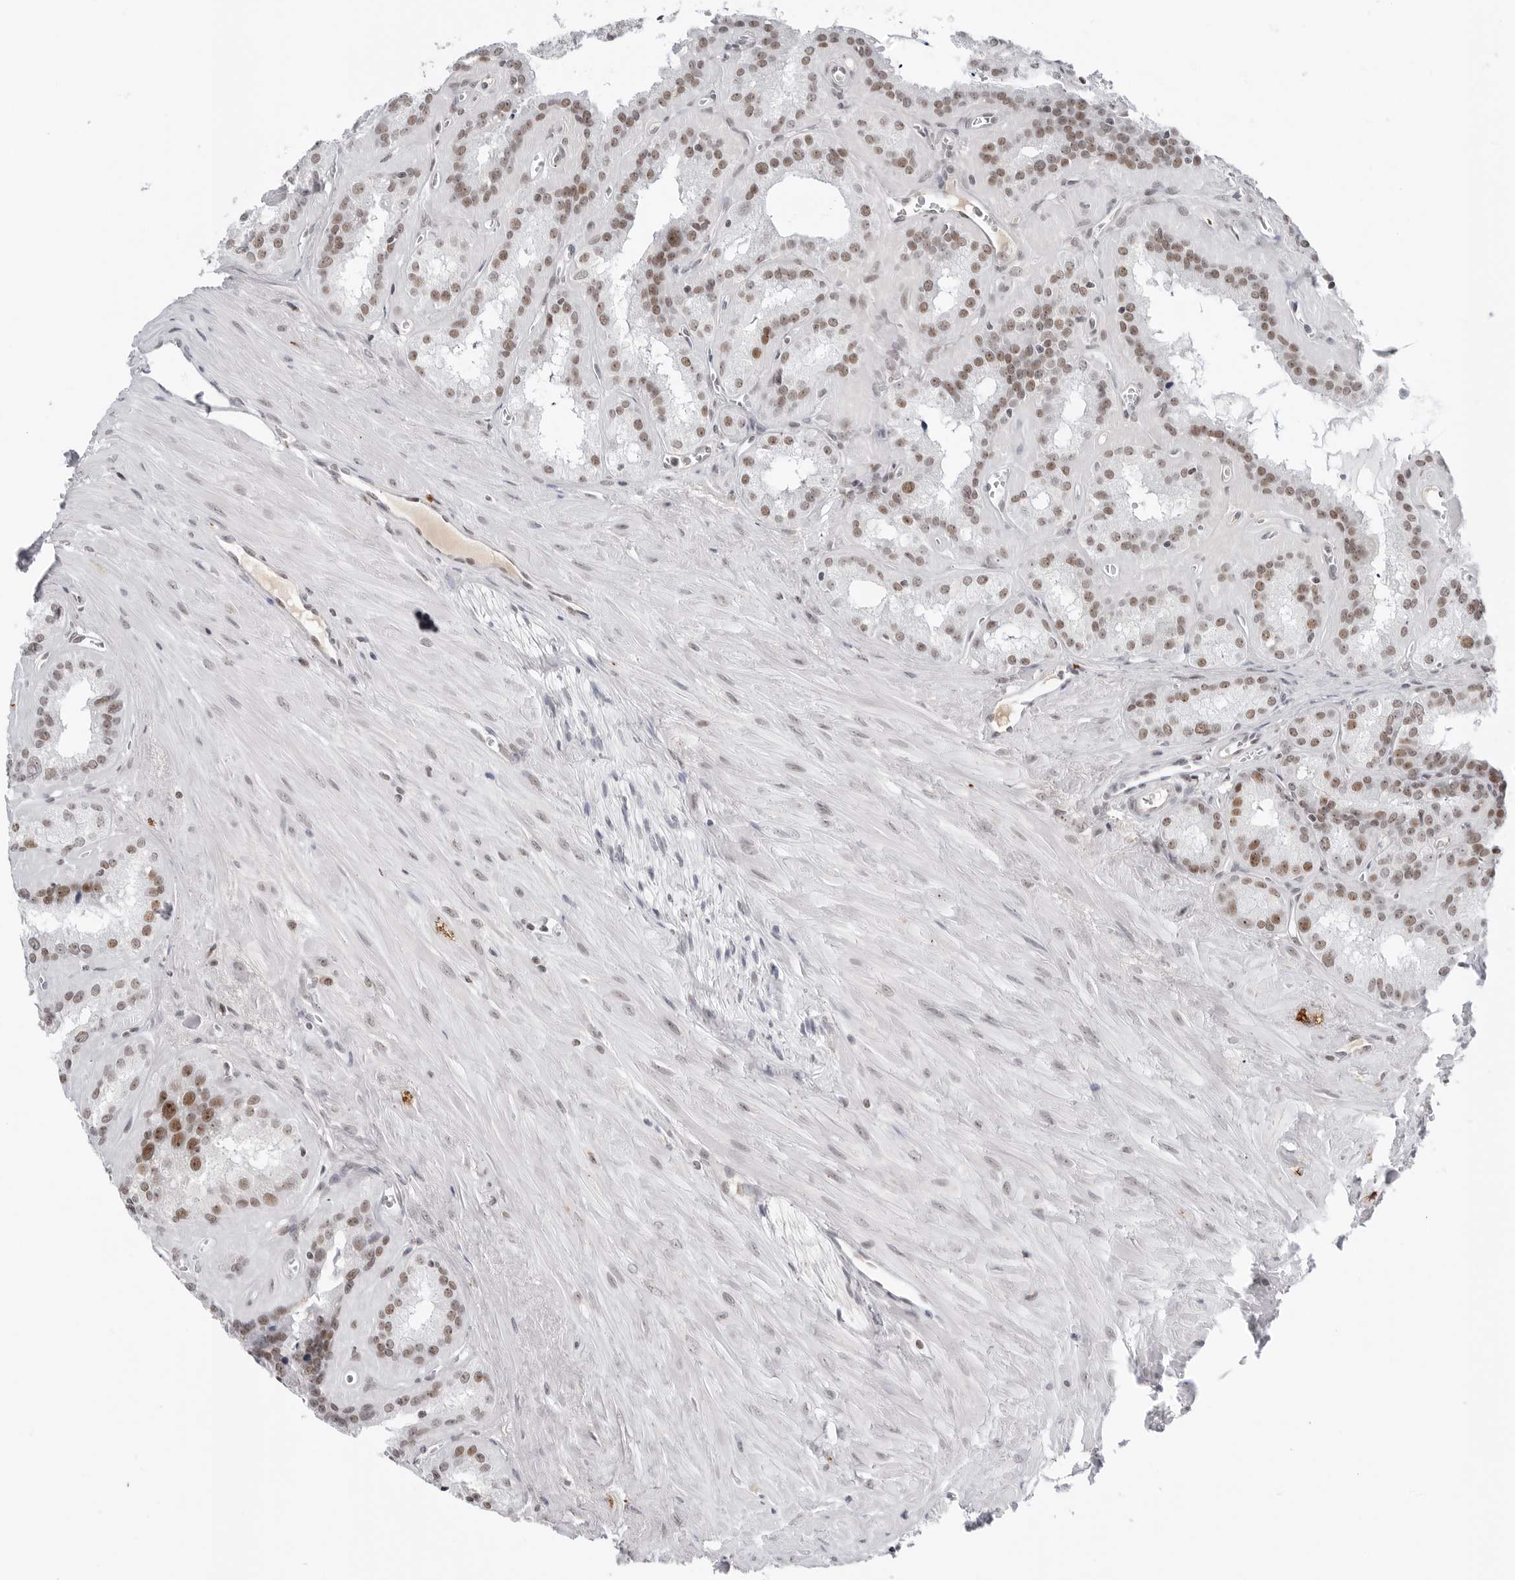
{"staining": {"intensity": "moderate", "quantity": "25%-75%", "location": "nuclear"}, "tissue": "seminal vesicle", "cell_type": "Glandular cells", "image_type": "normal", "snomed": [{"axis": "morphology", "description": "Normal tissue, NOS"}, {"axis": "topography", "description": "Prostate"}, {"axis": "topography", "description": "Seminal veicle"}], "caption": "Seminal vesicle stained with IHC reveals moderate nuclear expression in about 25%-75% of glandular cells.", "gene": "WRAP53", "patient": {"sex": "male", "age": 59}}